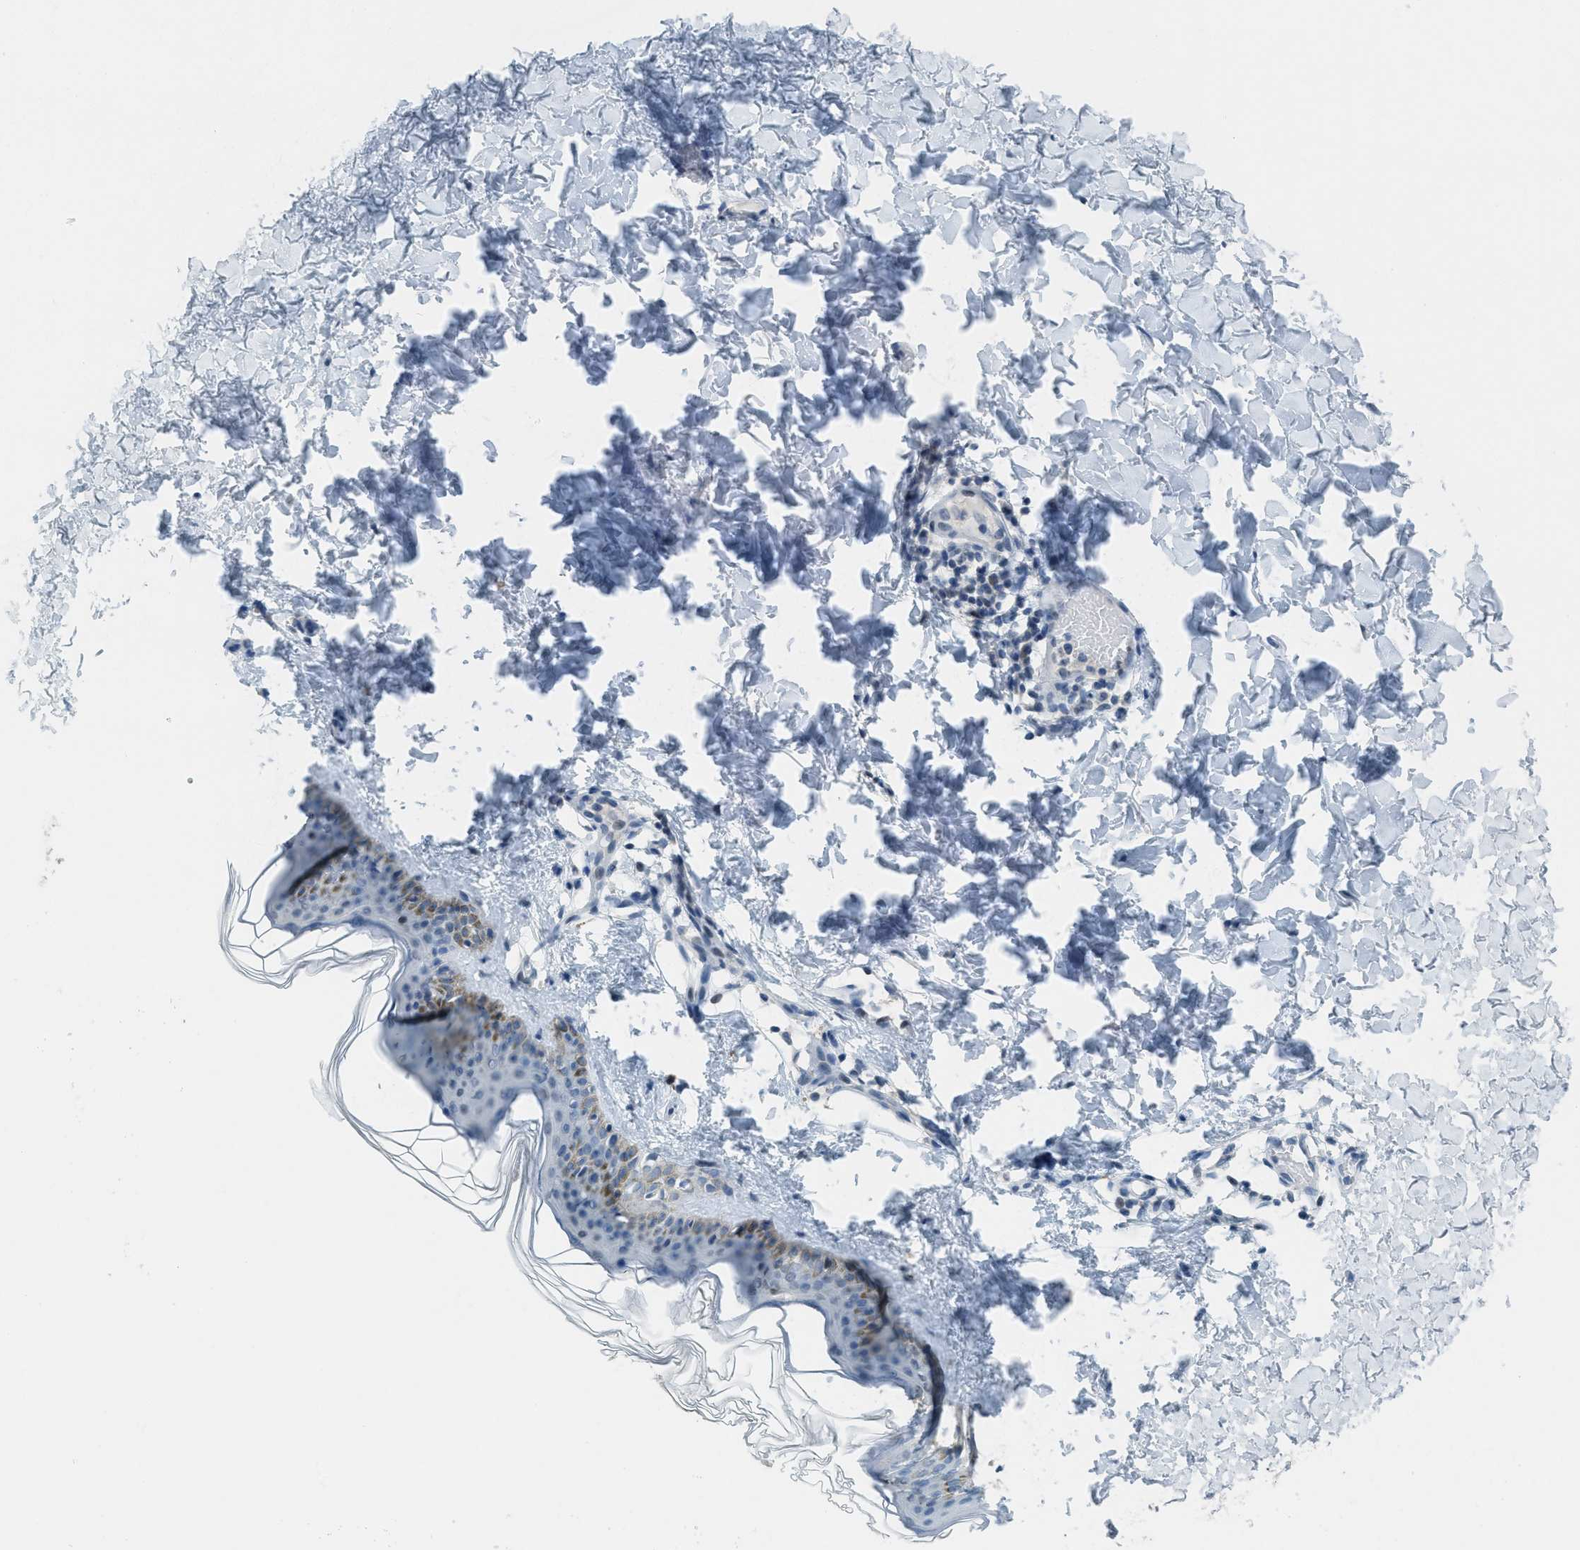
{"staining": {"intensity": "negative", "quantity": "none", "location": "none"}, "tissue": "skin", "cell_type": "Fibroblasts", "image_type": "normal", "snomed": [{"axis": "morphology", "description": "Normal tissue, NOS"}, {"axis": "topography", "description": "Skin"}], "caption": "Fibroblasts are negative for brown protein staining in unremarkable skin.", "gene": "TTC13", "patient": {"sex": "female", "age": 41}}